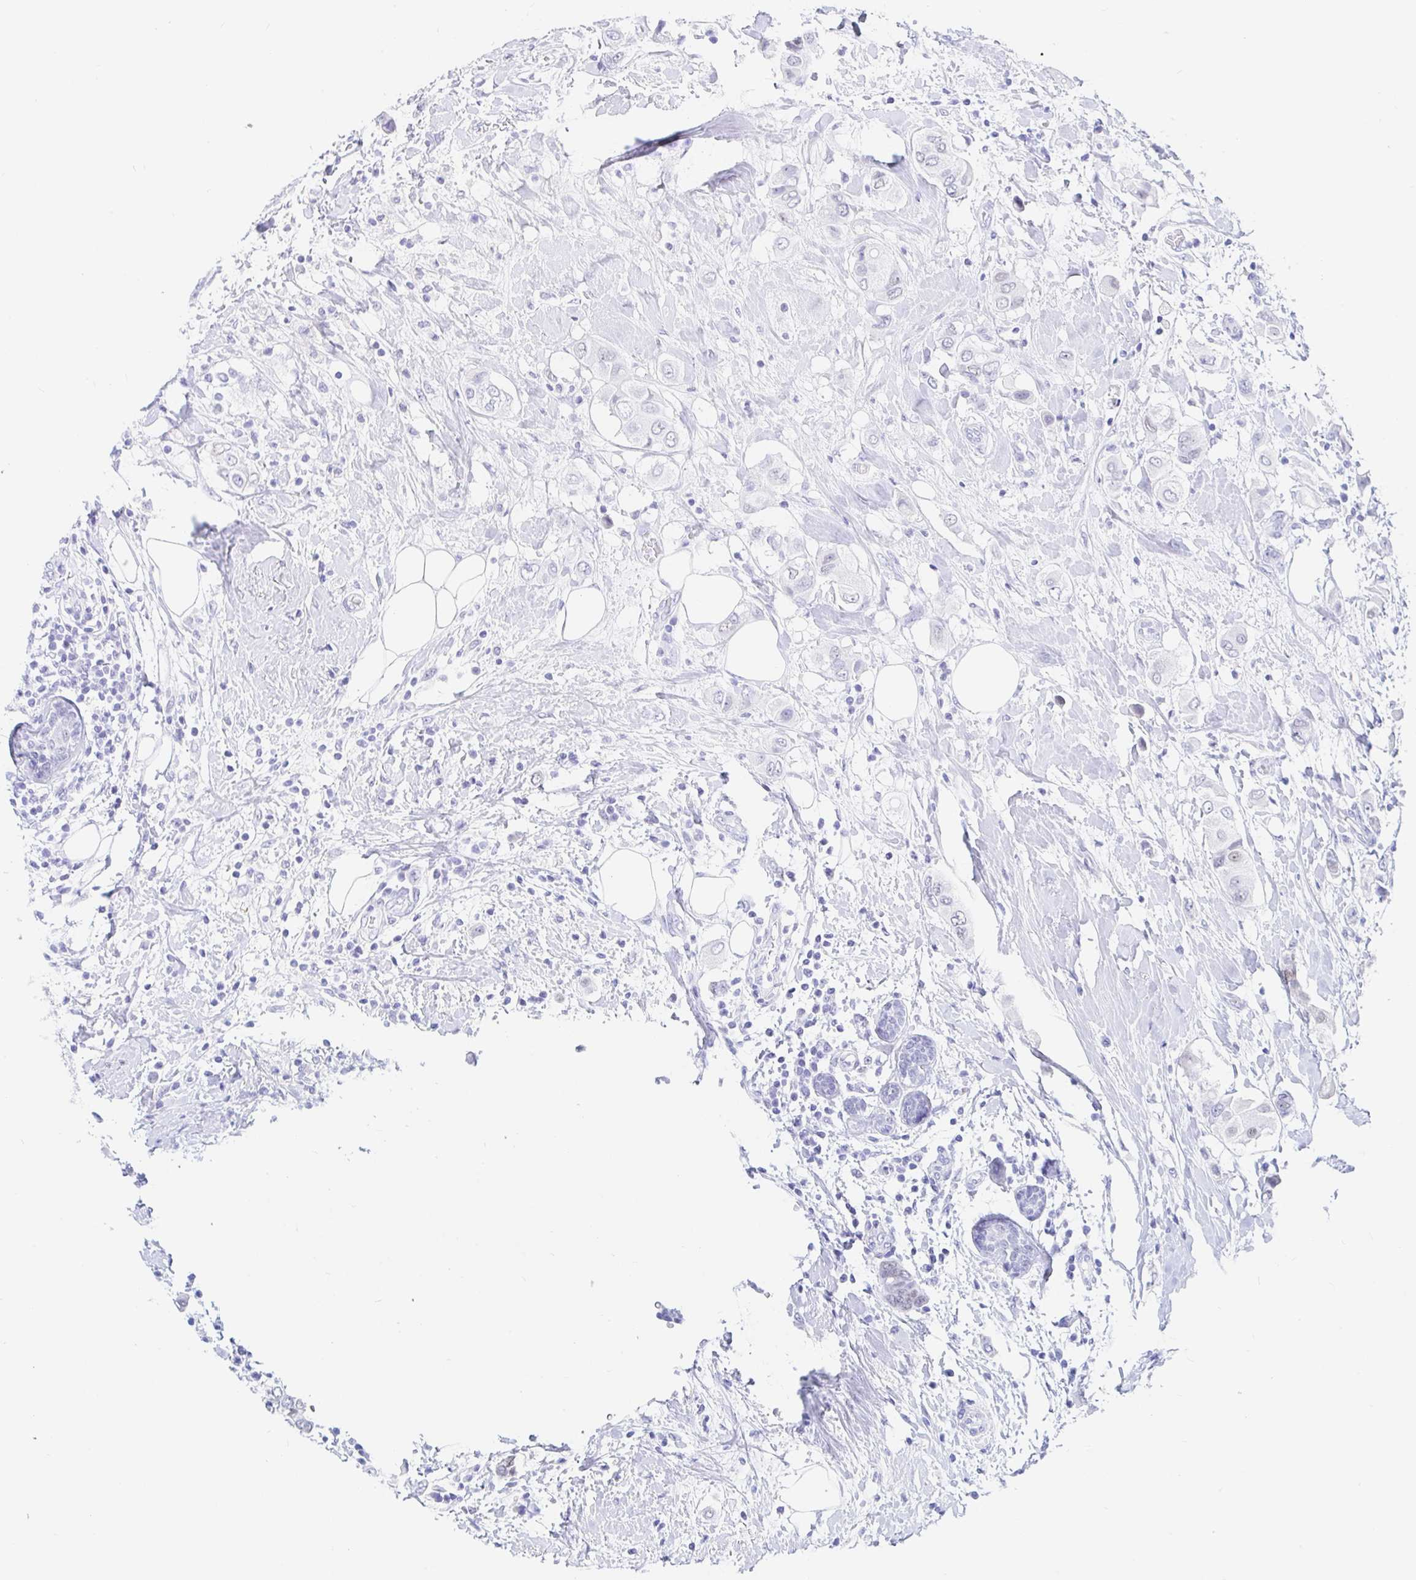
{"staining": {"intensity": "negative", "quantity": "none", "location": "none"}, "tissue": "breast cancer", "cell_type": "Tumor cells", "image_type": "cancer", "snomed": [{"axis": "morphology", "description": "Lobular carcinoma"}, {"axis": "topography", "description": "Breast"}], "caption": "There is no significant staining in tumor cells of breast cancer (lobular carcinoma).", "gene": "OR6T1", "patient": {"sex": "female", "age": 51}}